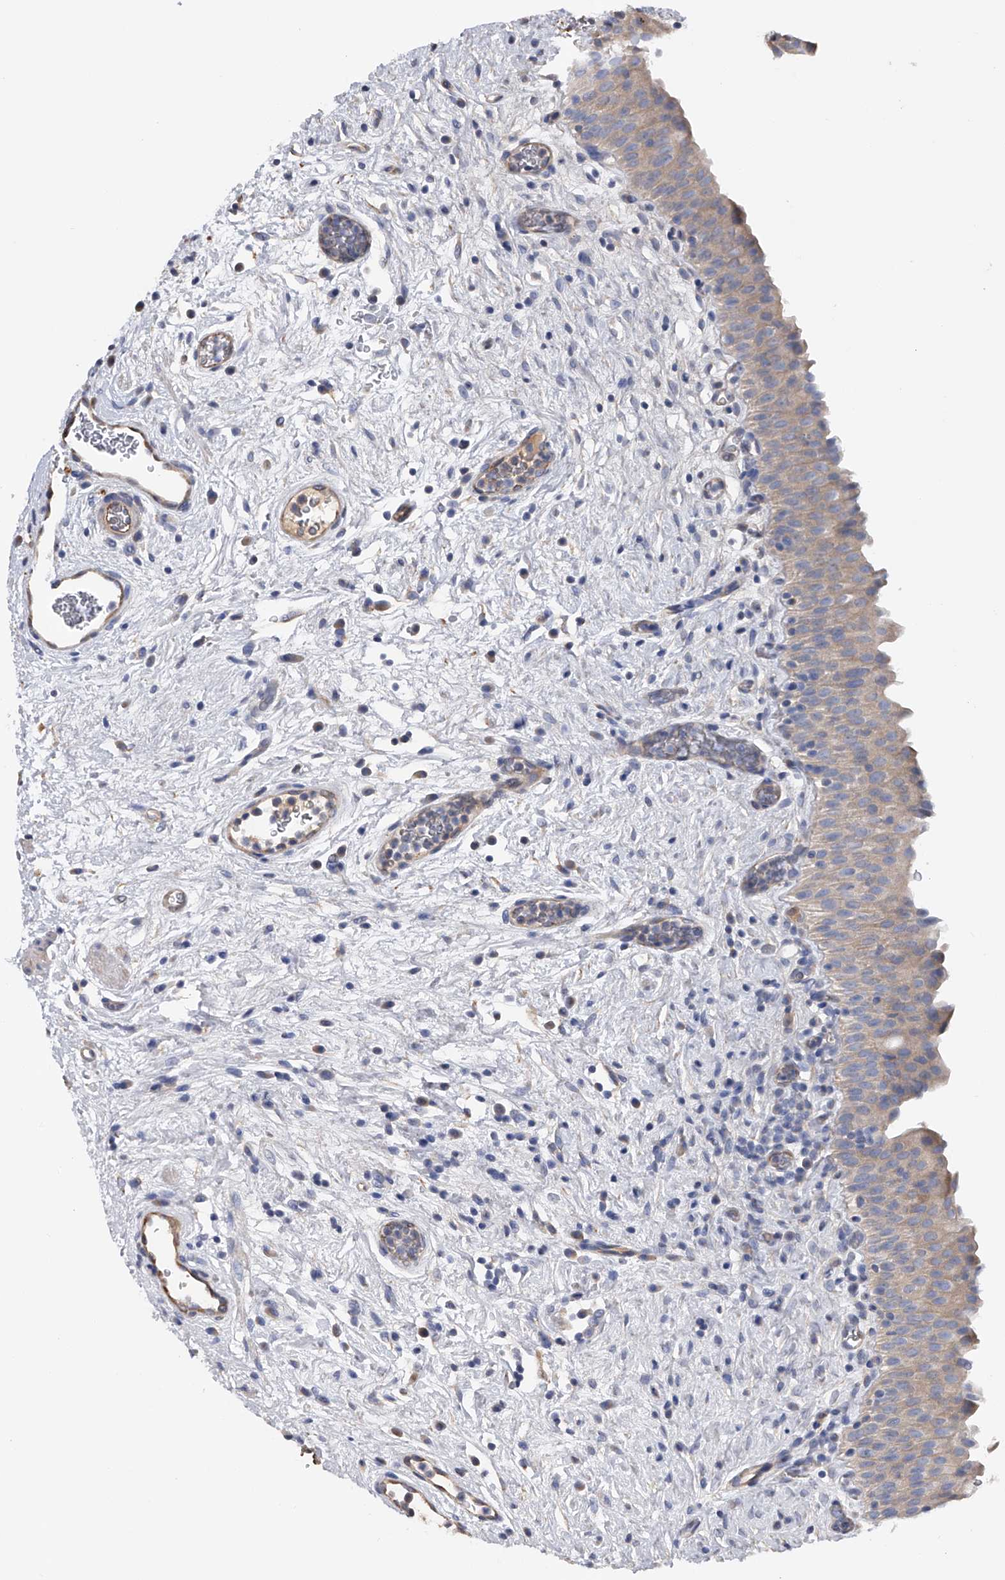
{"staining": {"intensity": "weak", "quantity": "25%-75%", "location": "cytoplasmic/membranous"}, "tissue": "urinary bladder", "cell_type": "Urothelial cells", "image_type": "normal", "snomed": [{"axis": "morphology", "description": "Normal tissue, NOS"}, {"axis": "topography", "description": "Urinary bladder"}], "caption": "There is low levels of weak cytoplasmic/membranous expression in urothelial cells of normal urinary bladder, as demonstrated by immunohistochemical staining (brown color).", "gene": "RWDD2A", "patient": {"sex": "male", "age": 82}}